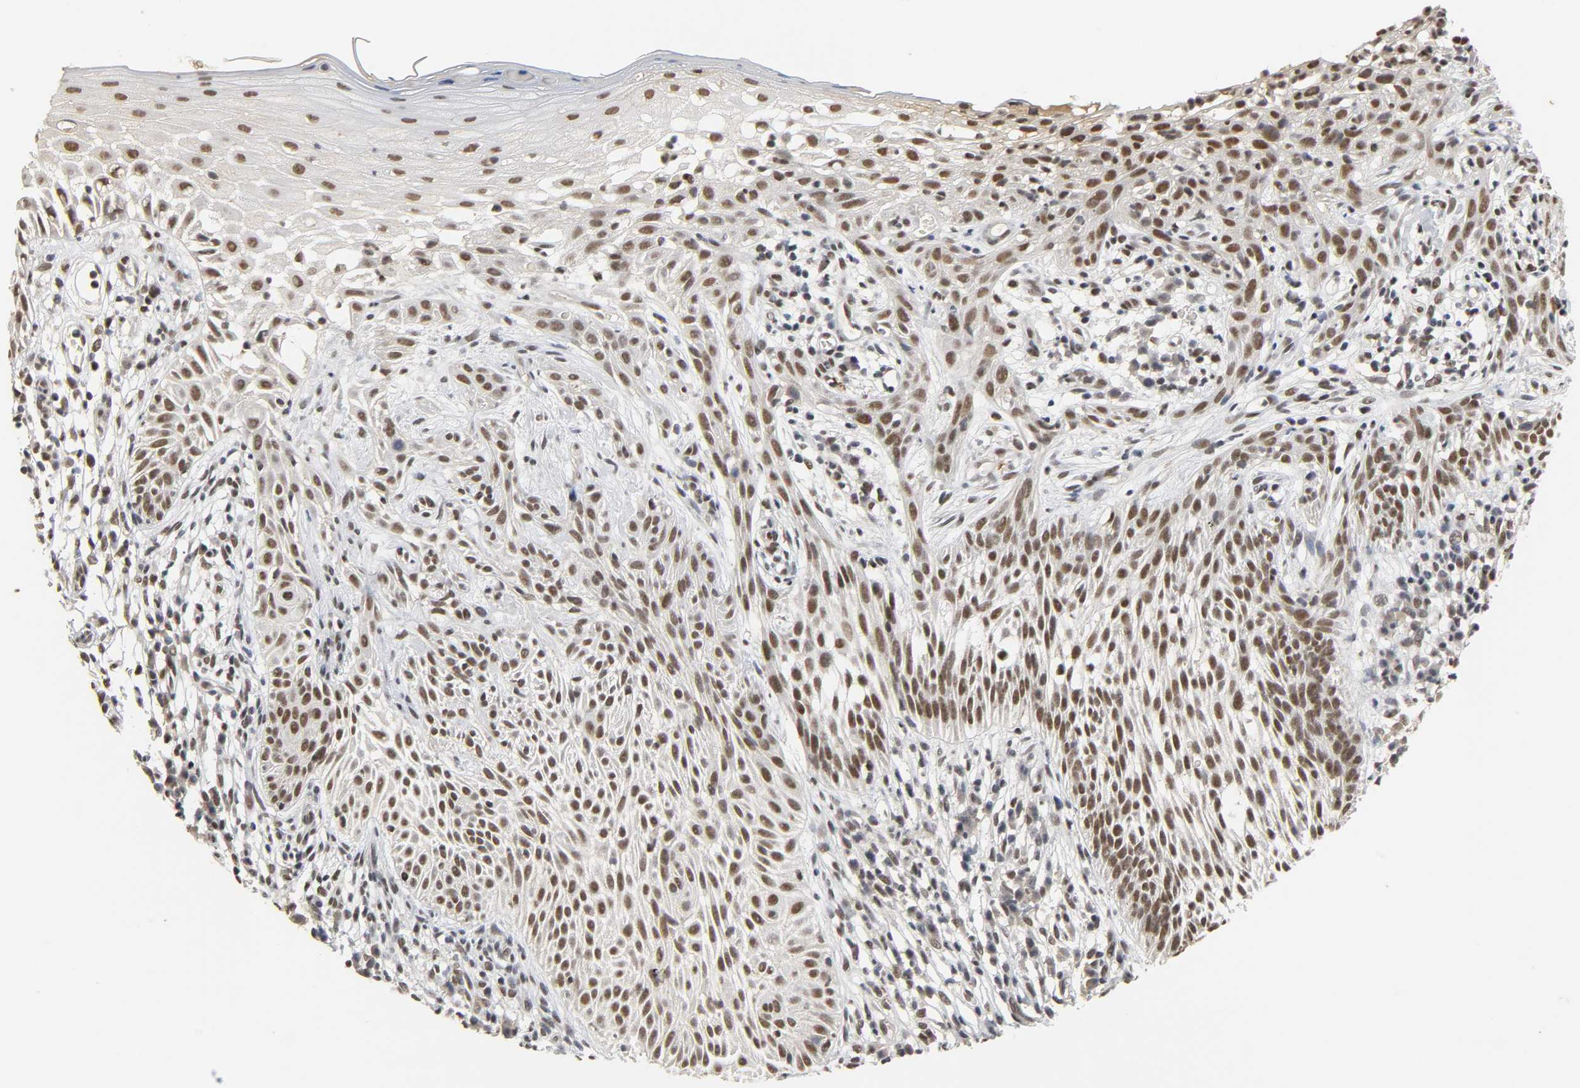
{"staining": {"intensity": "moderate", "quantity": ">75%", "location": "nuclear"}, "tissue": "skin cancer", "cell_type": "Tumor cells", "image_type": "cancer", "snomed": [{"axis": "morphology", "description": "Normal tissue, NOS"}, {"axis": "morphology", "description": "Basal cell carcinoma"}, {"axis": "topography", "description": "Skin"}], "caption": "About >75% of tumor cells in skin basal cell carcinoma display moderate nuclear protein expression as visualized by brown immunohistochemical staining.", "gene": "NCOA6", "patient": {"sex": "female", "age": 69}}